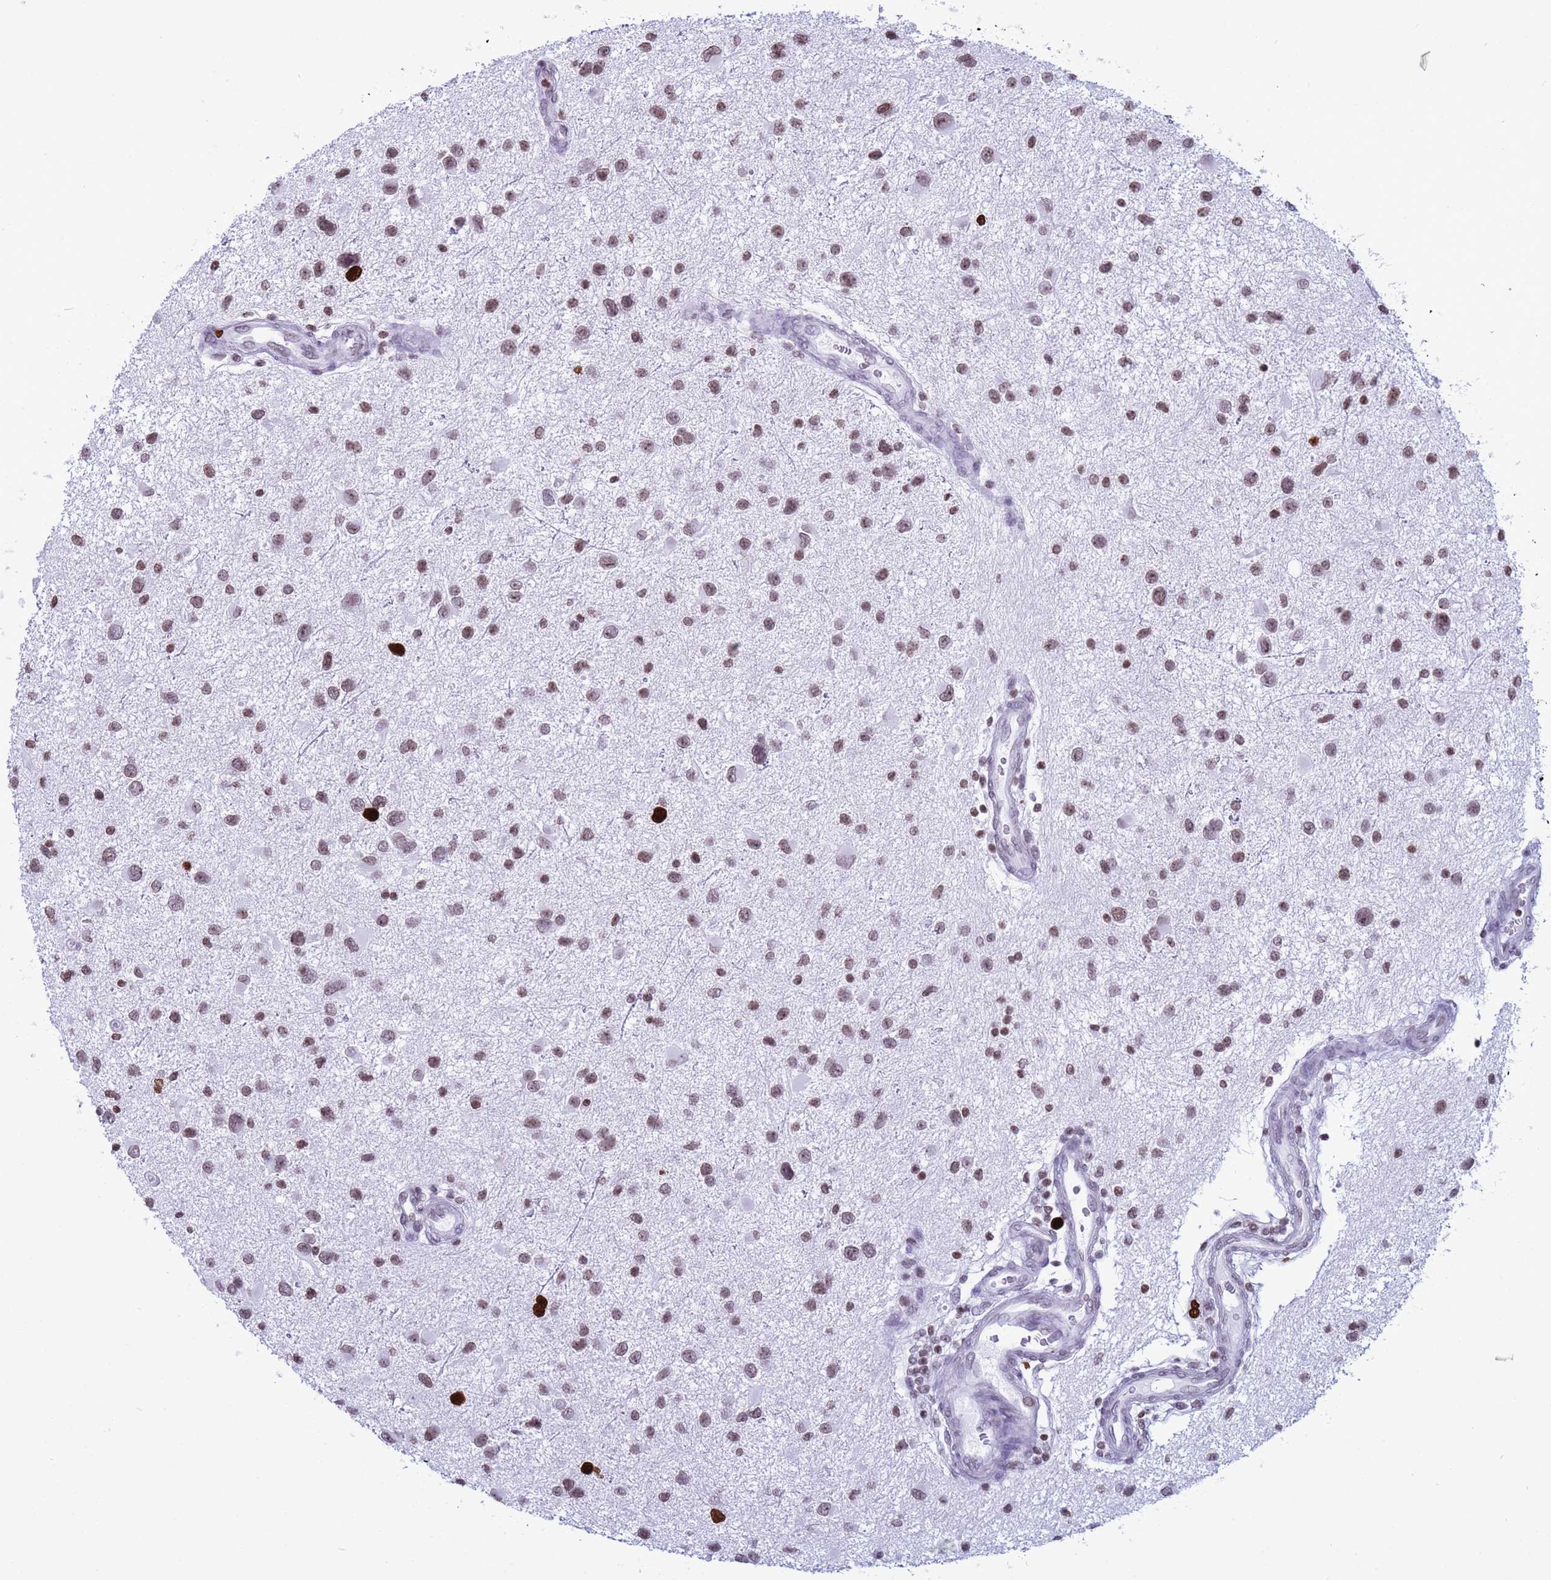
{"staining": {"intensity": "moderate", "quantity": ">75%", "location": "nuclear"}, "tissue": "glioma", "cell_type": "Tumor cells", "image_type": "cancer", "snomed": [{"axis": "morphology", "description": "Glioma, malignant, Low grade"}, {"axis": "topography", "description": "Brain"}], "caption": "This is a photomicrograph of immunohistochemistry staining of malignant low-grade glioma, which shows moderate staining in the nuclear of tumor cells.", "gene": "H4C8", "patient": {"sex": "female", "age": 32}}